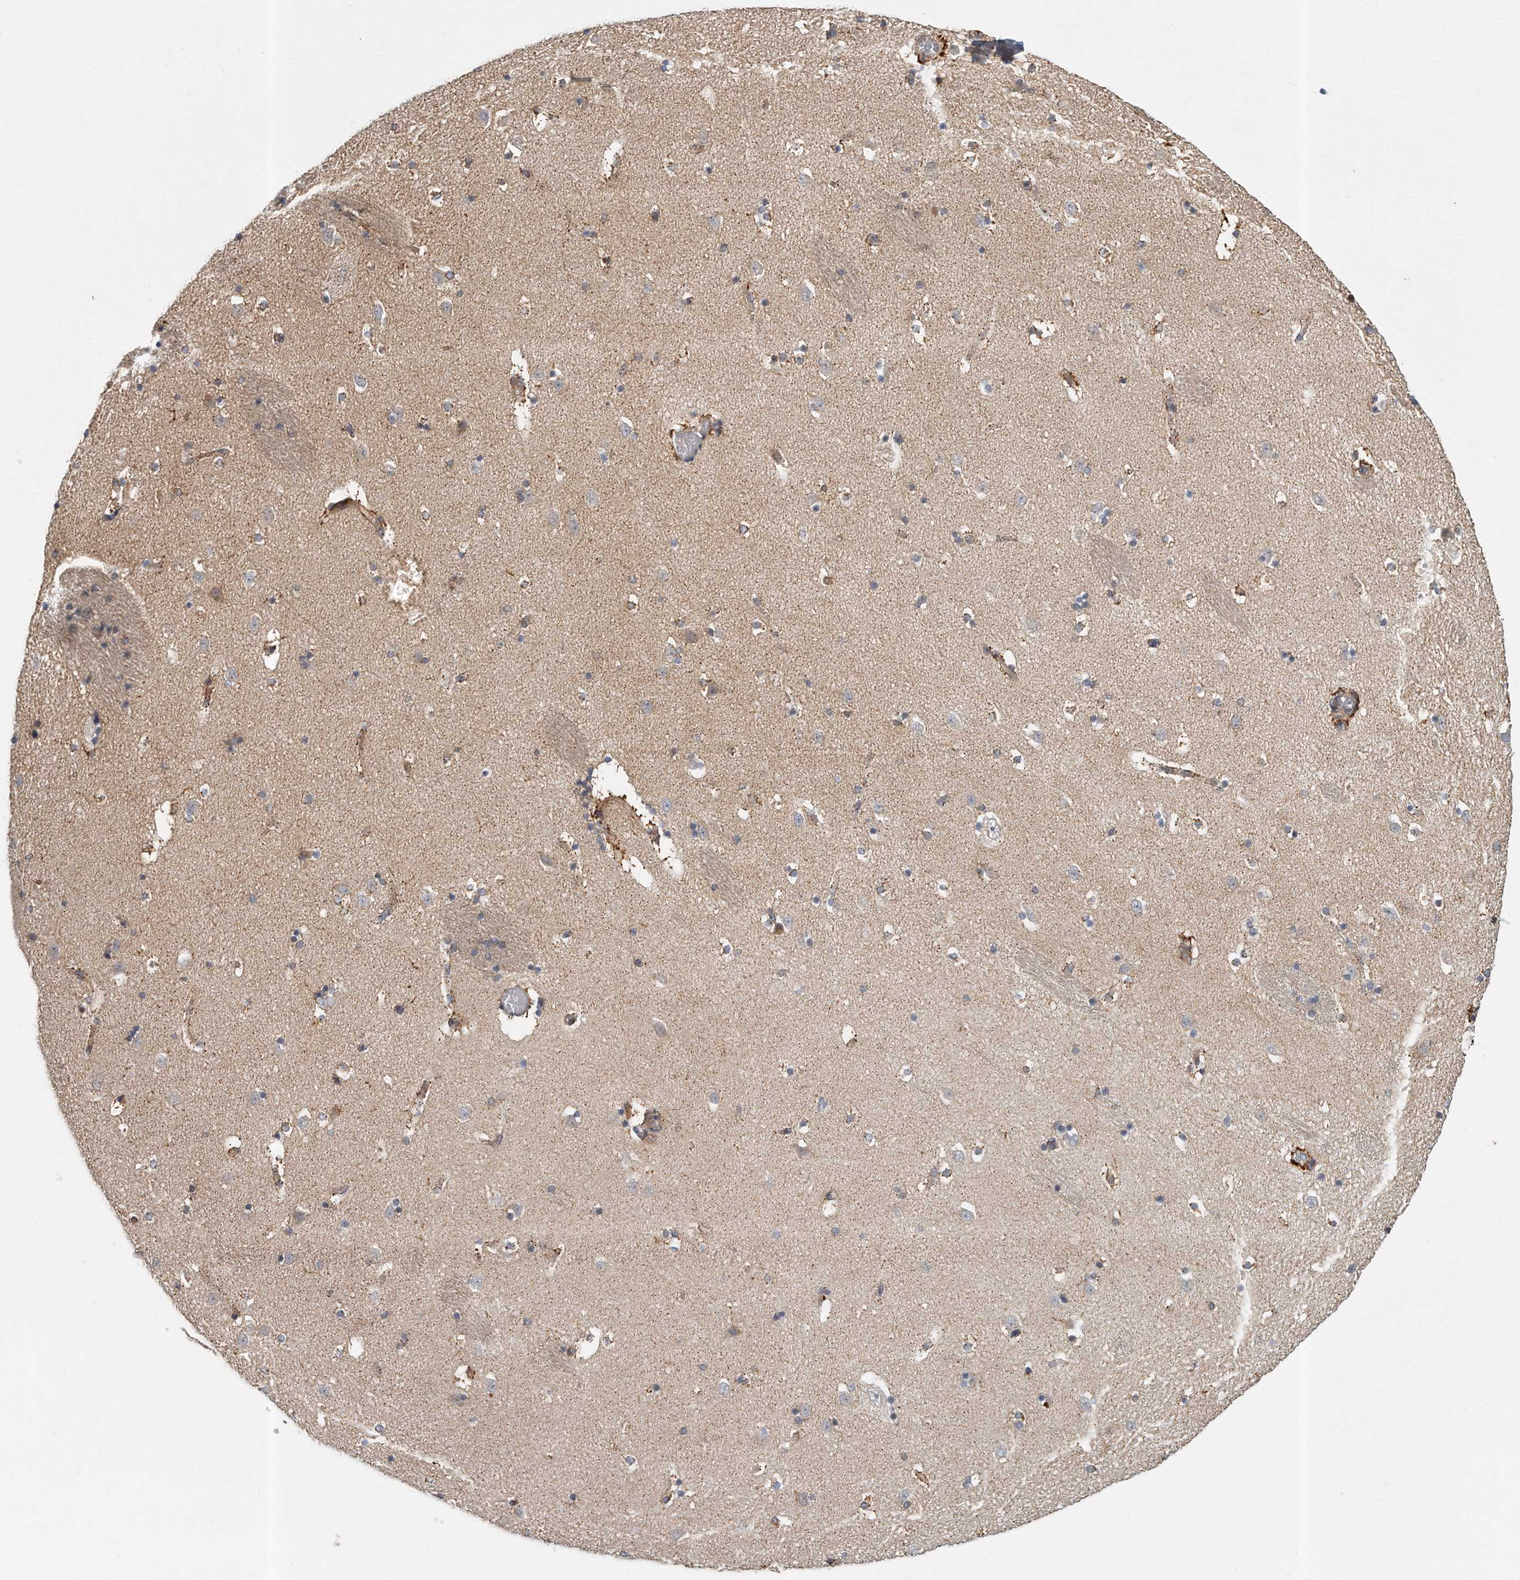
{"staining": {"intensity": "moderate", "quantity": "<25%", "location": "cytoplasmic/membranous"}, "tissue": "caudate", "cell_type": "Glial cells", "image_type": "normal", "snomed": [{"axis": "morphology", "description": "Normal tissue, NOS"}, {"axis": "topography", "description": "Lateral ventricle wall"}], "caption": "This photomicrograph reveals immunohistochemistry staining of normal human caudate, with low moderate cytoplasmic/membranous staining in approximately <25% of glial cells.", "gene": "PCDH8", "patient": {"sex": "male", "age": 45}}